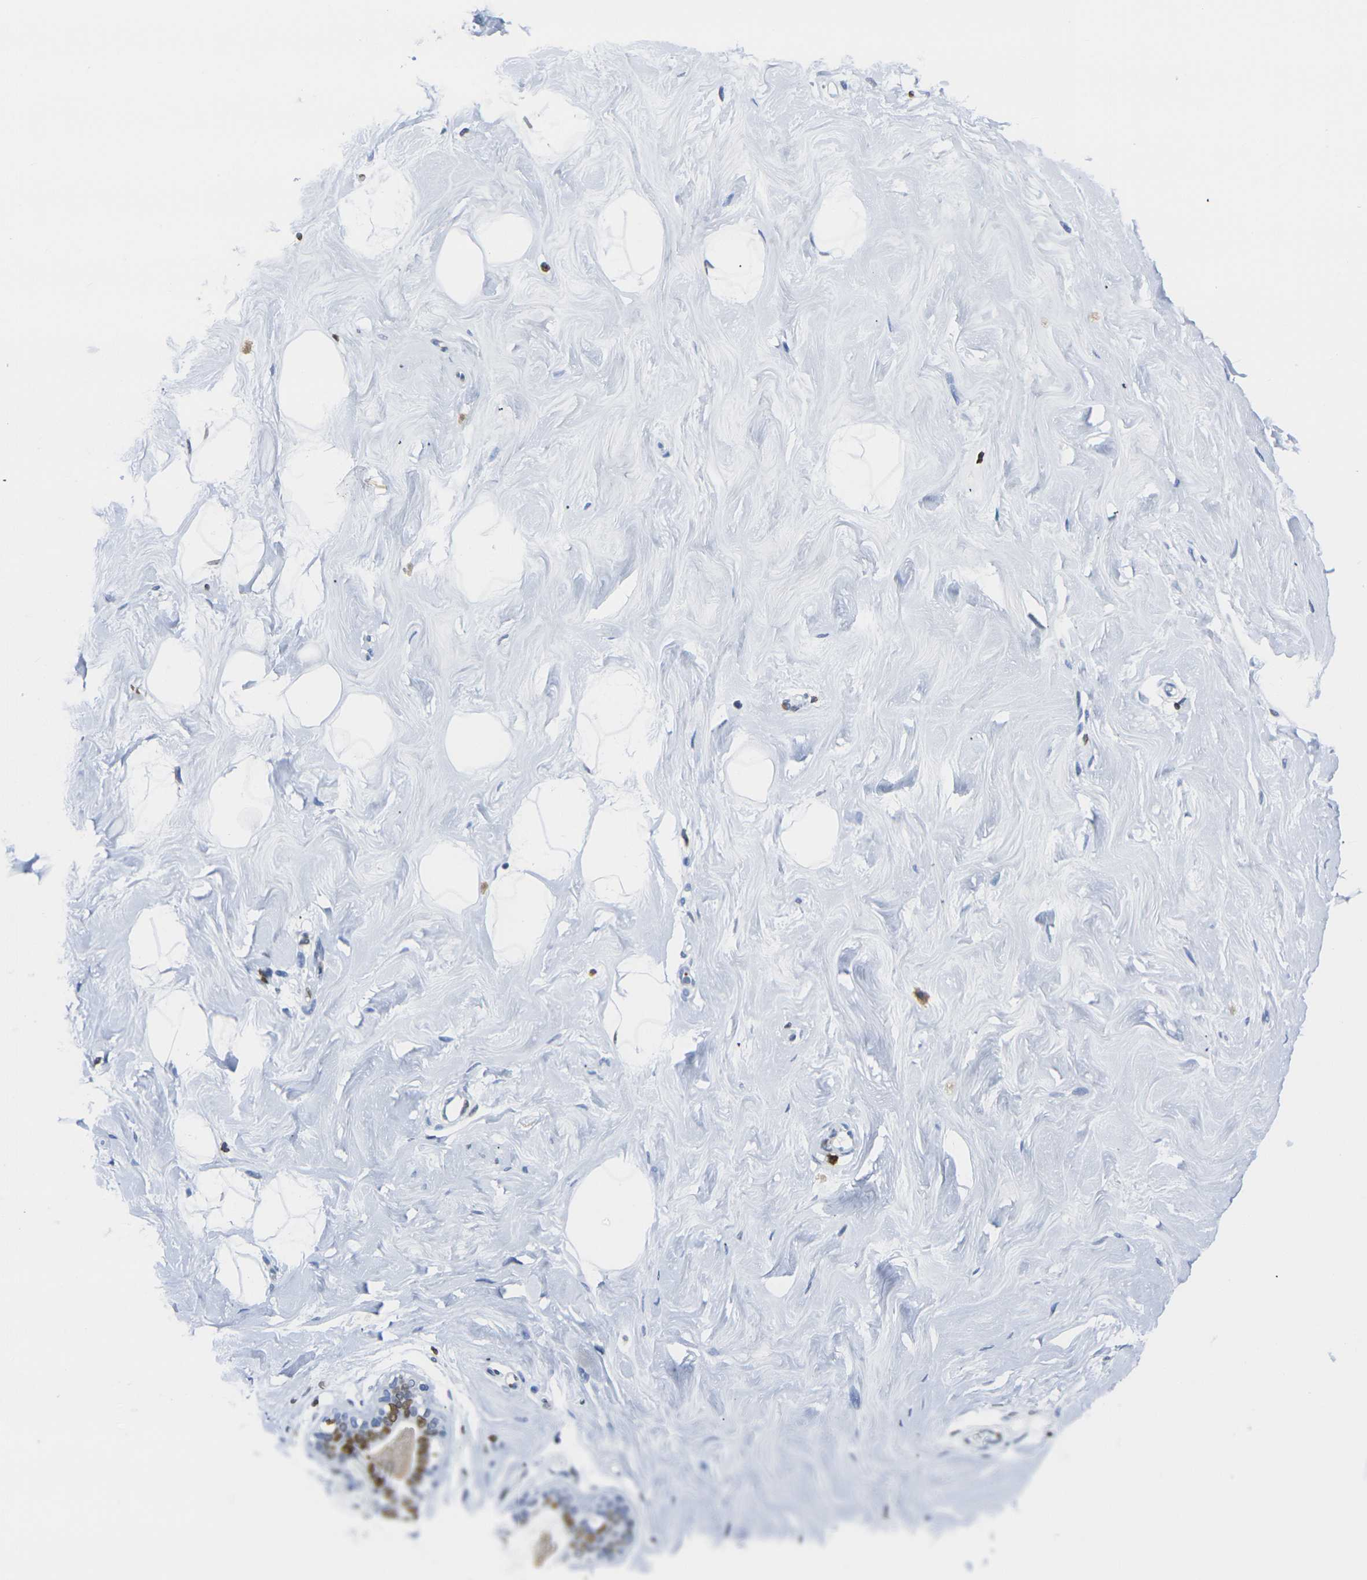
{"staining": {"intensity": "negative", "quantity": "none", "location": "none"}, "tissue": "breast", "cell_type": "Adipocytes", "image_type": "normal", "snomed": [{"axis": "morphology", "description": "Normal tissue, NOS"}, {"axis": "topography", "description": "Breast"}], "caption": "IHC histopathology image of unremarkable breast: breast stained with DAB displays no significant protein expression in adipocytes. (DAB IHC with hematoxylin counter stain).", "gene": "DRAXIN", "patient": {"sex": "female", "age": 23}}